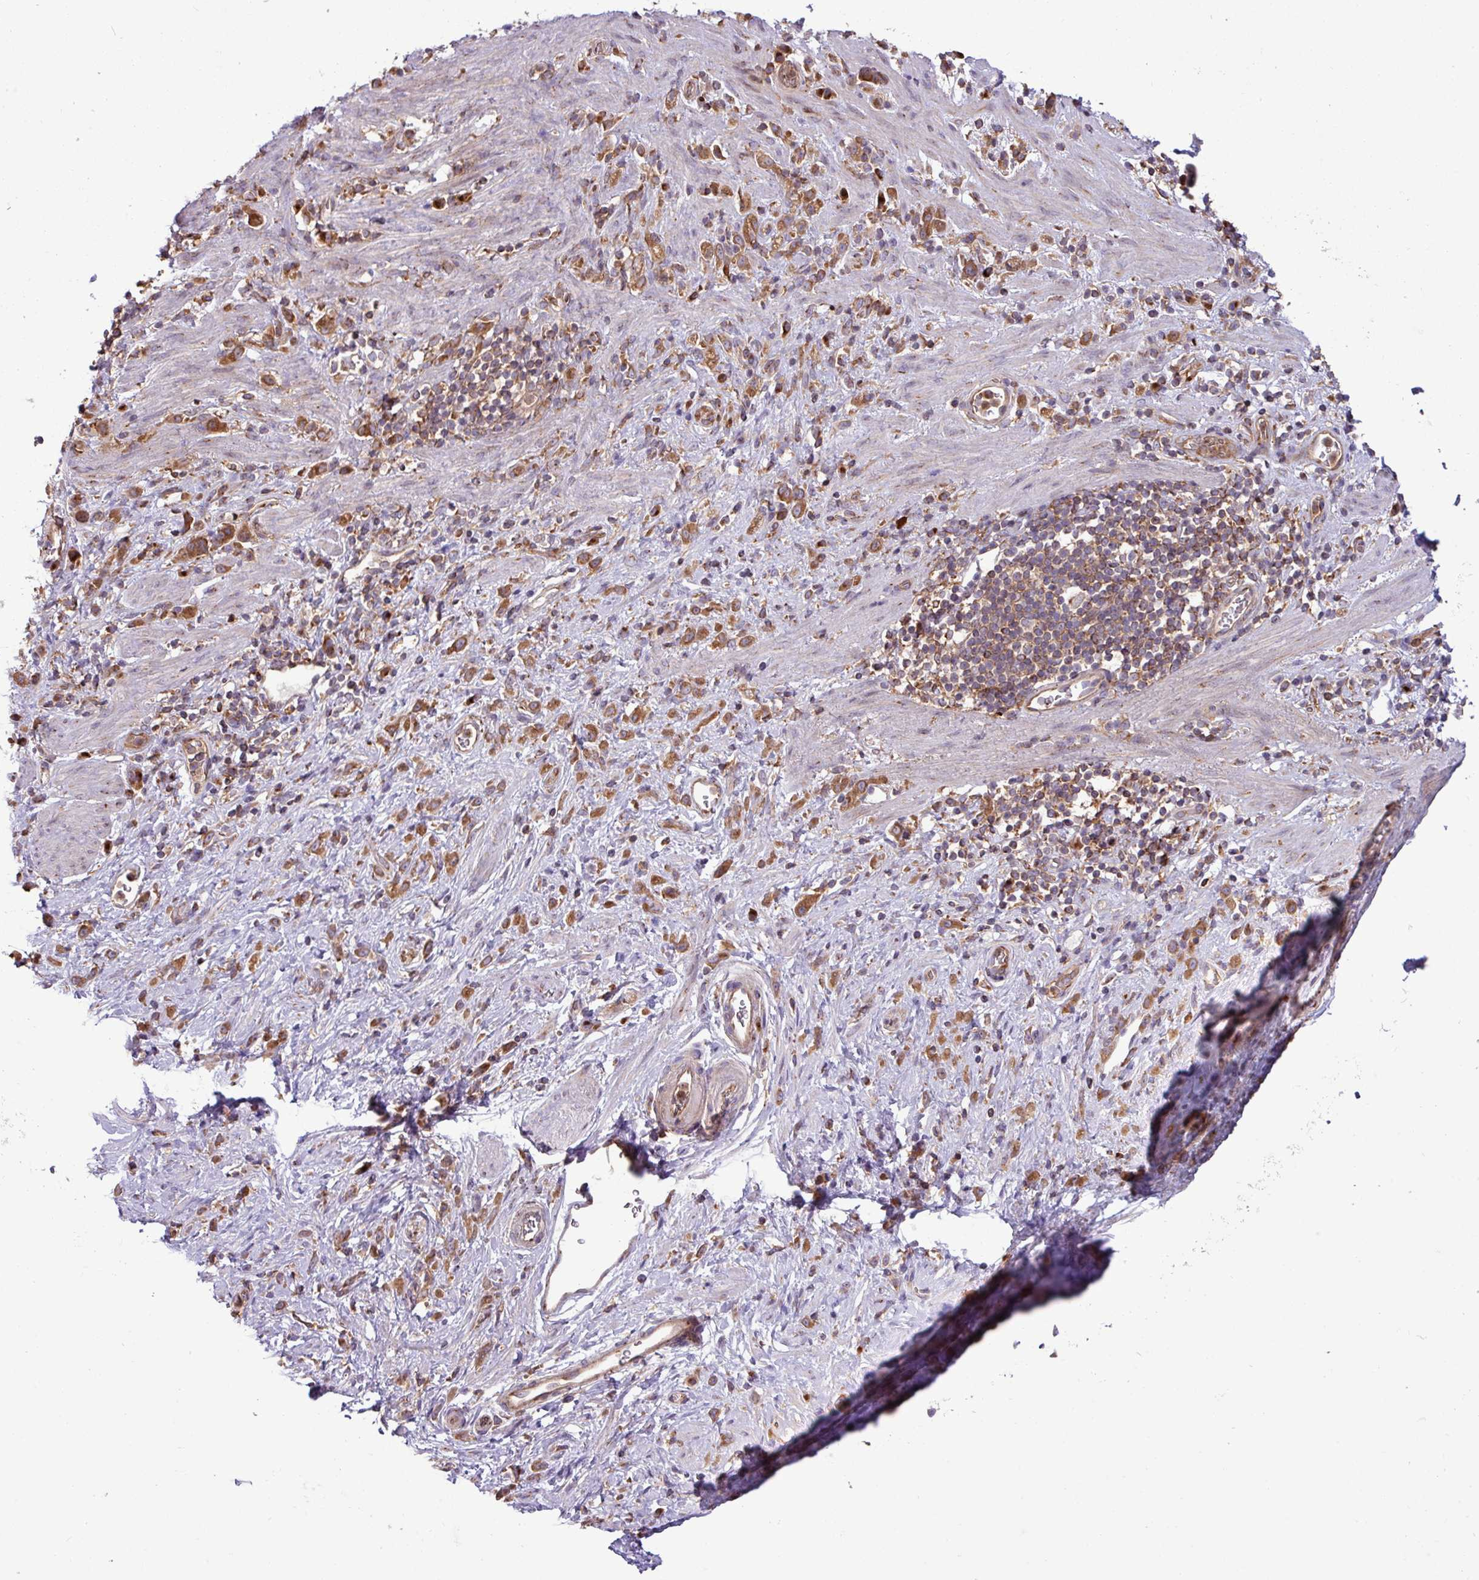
{"staining": {"intensity": "moderate", "quantity": ">75%", "location": "cytoplasmic/membranous"}, "tissue": "stomach cancer", "cell_type": "Tumor cells", "image_type": "cancer", "snomed": [{"axis": "morphology", "description": "Adenocarcinoma, NOS"}, {"axis": "topography", "description": "Stomach"}], "caption": "This image demonstrates adenocarcinoma (stomach) stained with immunohistochemistry to label a protein in brown. The cytoplasmic/membranous of tumor cells show moderate positivity for the protein. Nuclei are counter-stained blue.", "gene": "RAB19", "patient": {"sex": "female", "age": 60}}